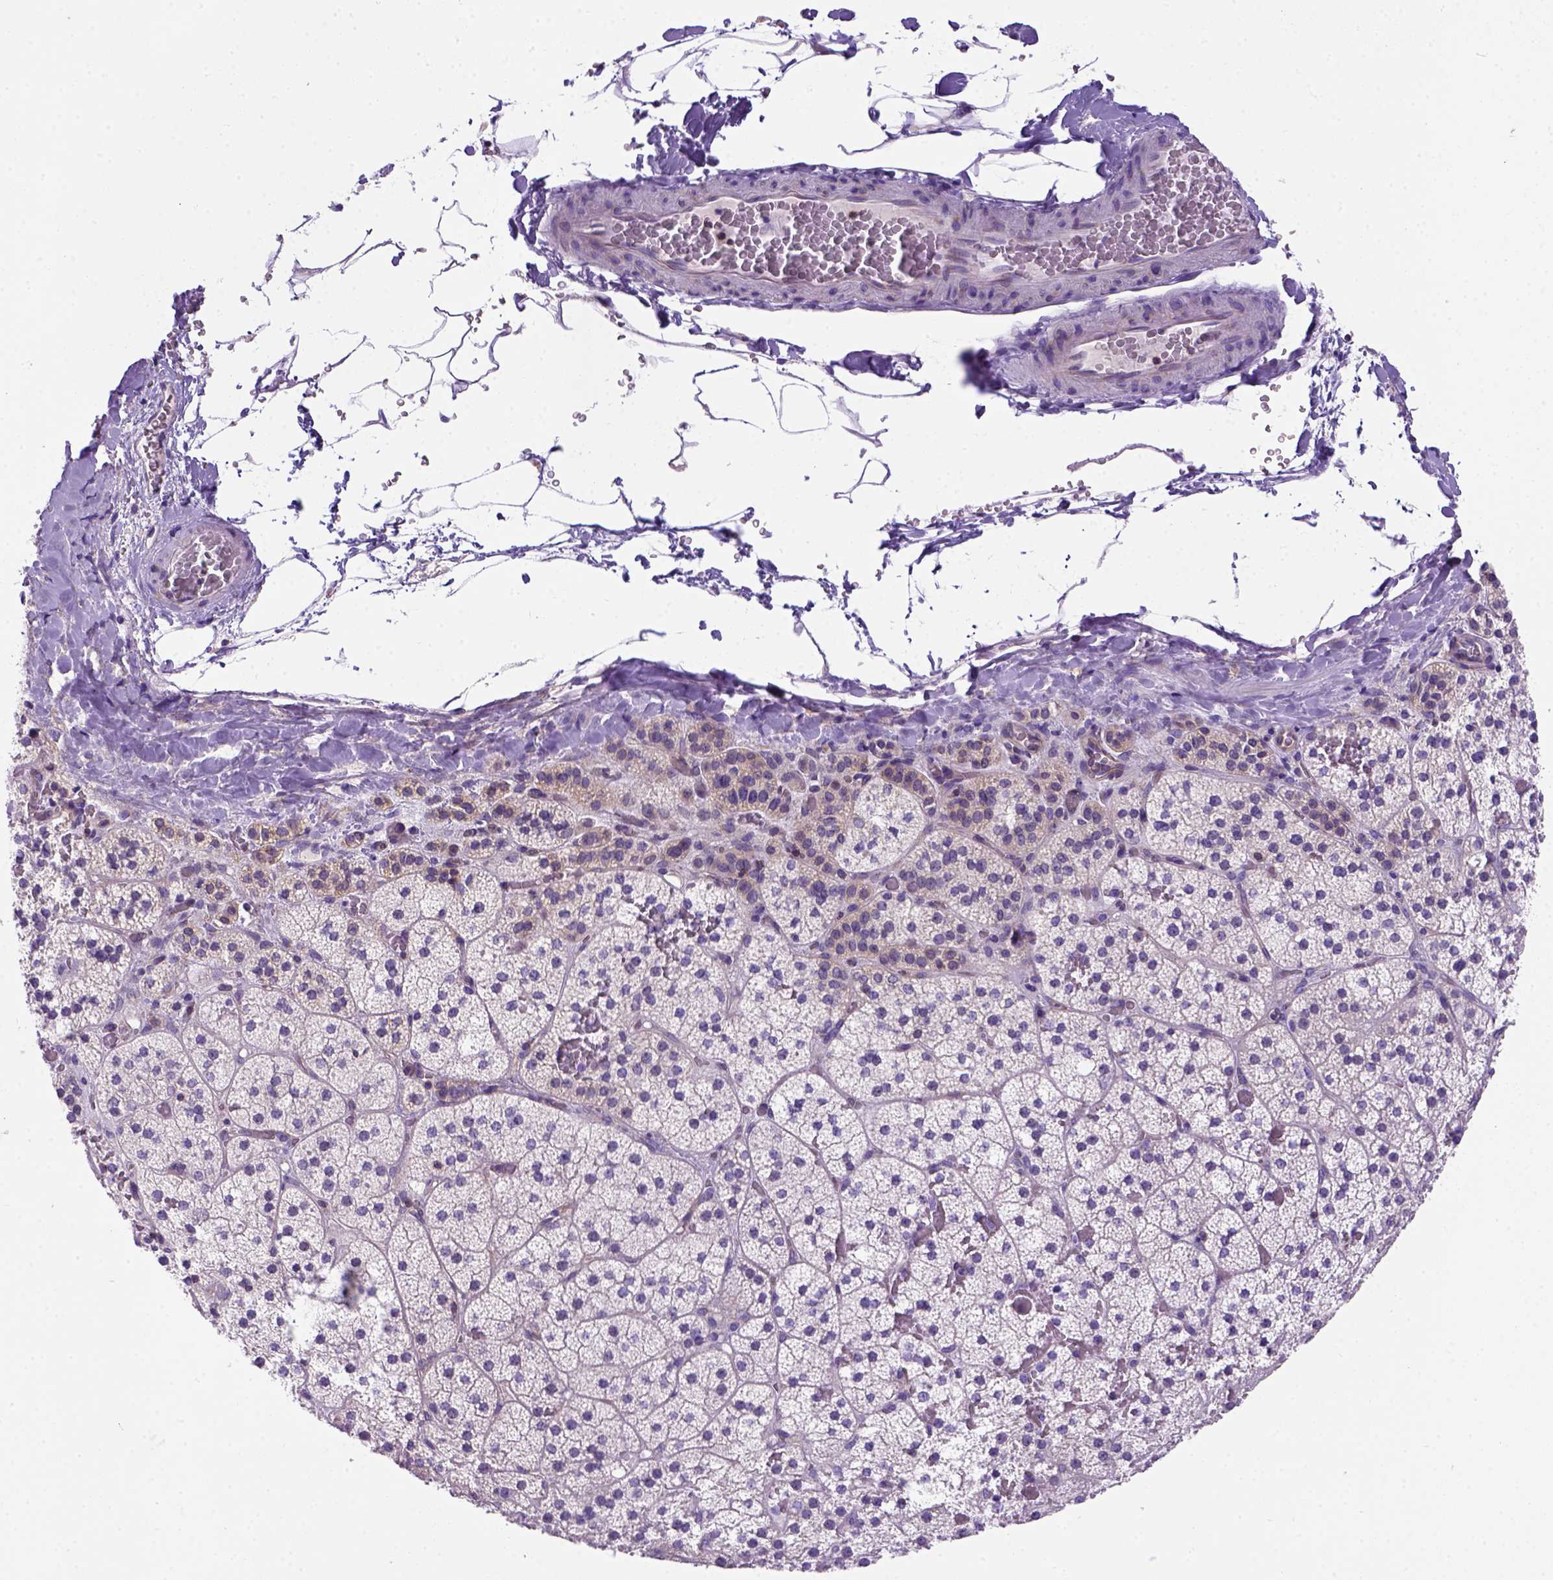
{"staining": {"intensity": "moderate", "quantity": "<25%", "location": "cytoplasmic/membranous"}, "tissue": "adrenal gland", "cell_type": "Glandular cells", "image_type": "normal", "snomed": [{"axis": "morphology", "description": "Normal tissue, NOS"}, {"axis": "topography", "description": "Adrenal gland"}], "caption": "Immunohistochemistry of benign adrenal gland reveals low levels of moderate cytoplasmic/membranous staining in approximately <25% of glandular cells.", "gene": "FOXI1", "patient": {"sex": "male", "age": 53}}